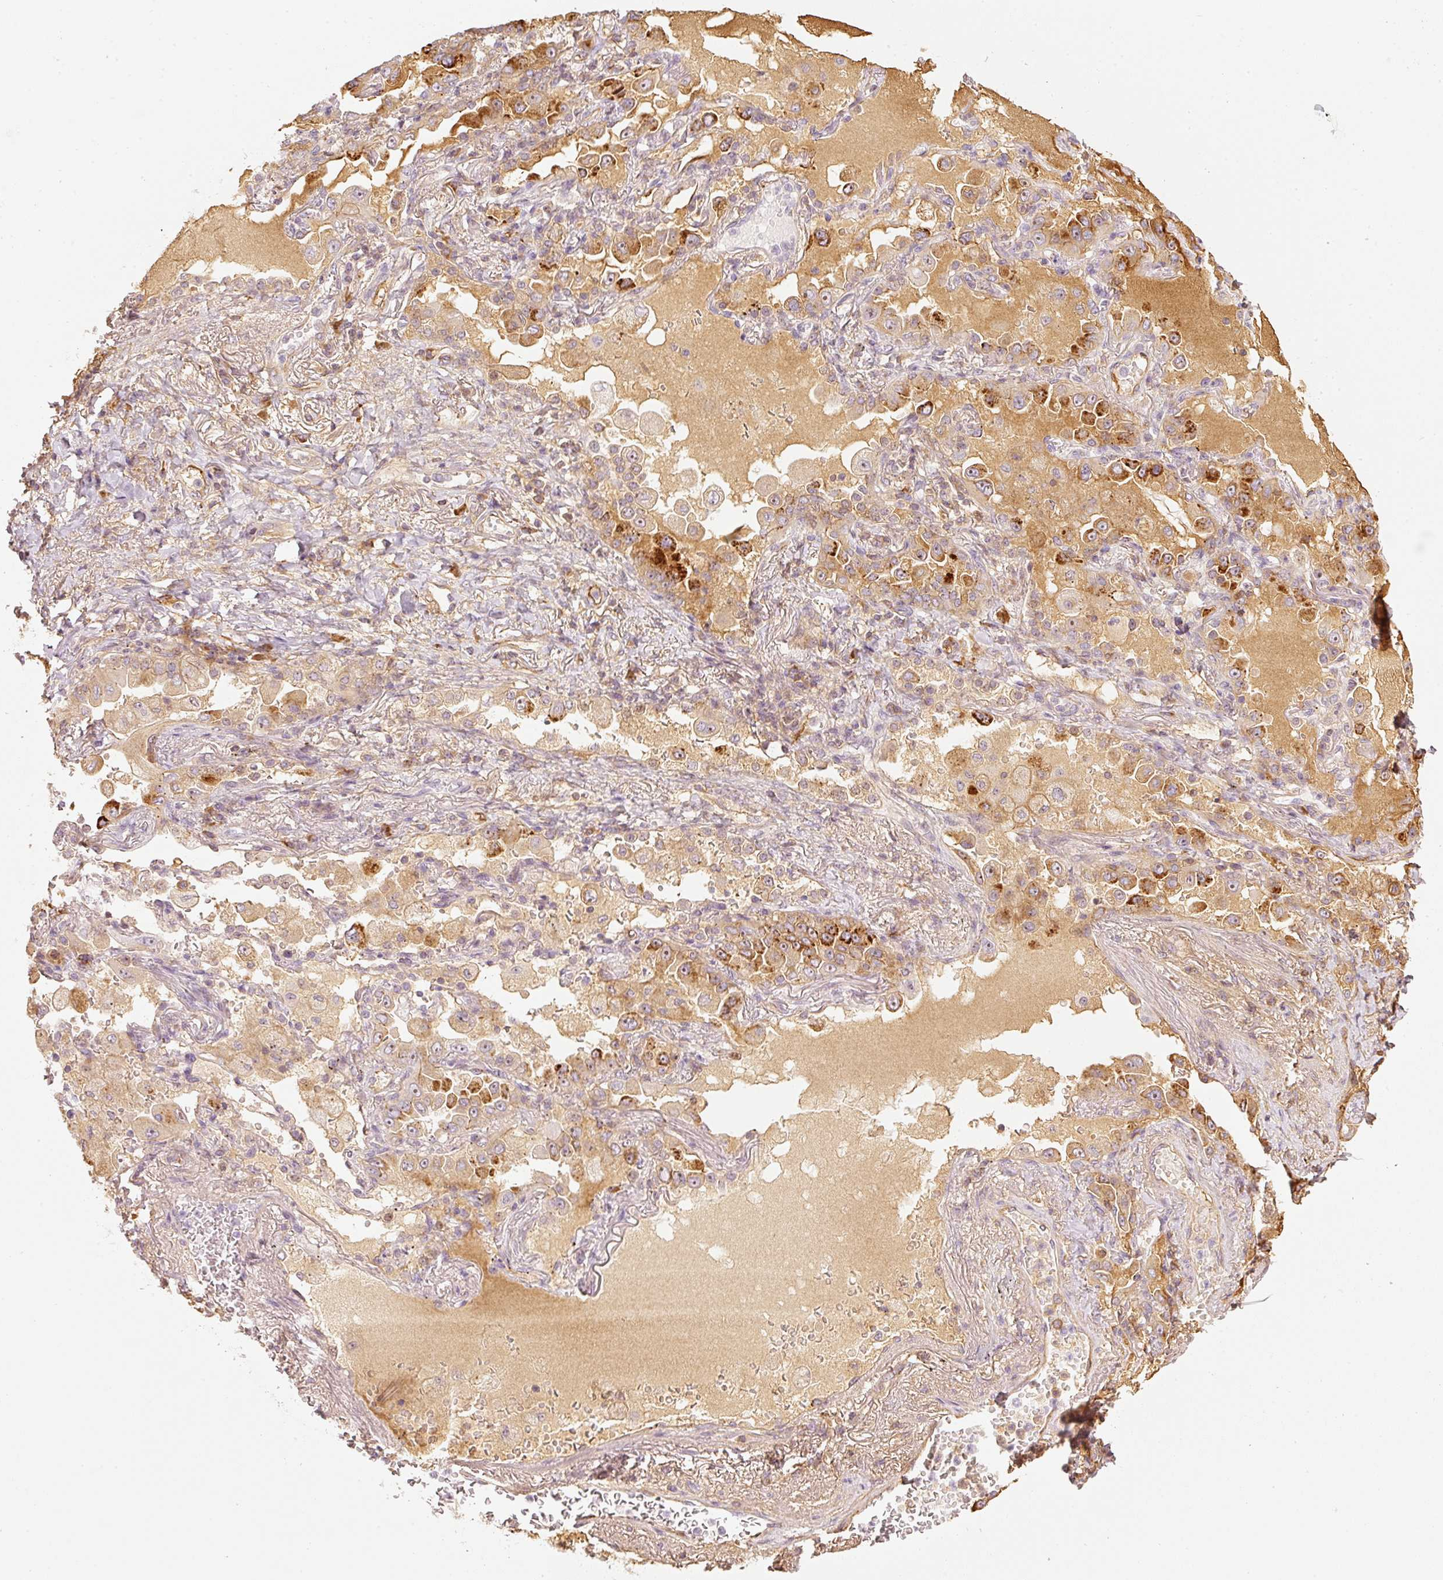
{"staining": {"intensity": "moderate", "quantity": "25%-75%", "location": "cytoplasmic/membranous"}, "tissue": "lung cancer", "cell_type": "Tumor cells", "image_type": "cancer", "snomed": [{"axis": "morphology", "description": "Squamous cell carcinoma, NOS"}, {"axis": "topography", "description": "Lung"}], "caption": "There is medium levels of moderate cytoplasmic/membranous positivity in tumor cells of squamous cell carcinoma (lung), as demonstrated by immunohistochemical staining (brown color).", "gene": "VCAM1", "patient": {"sex": "male", "age": 74}}